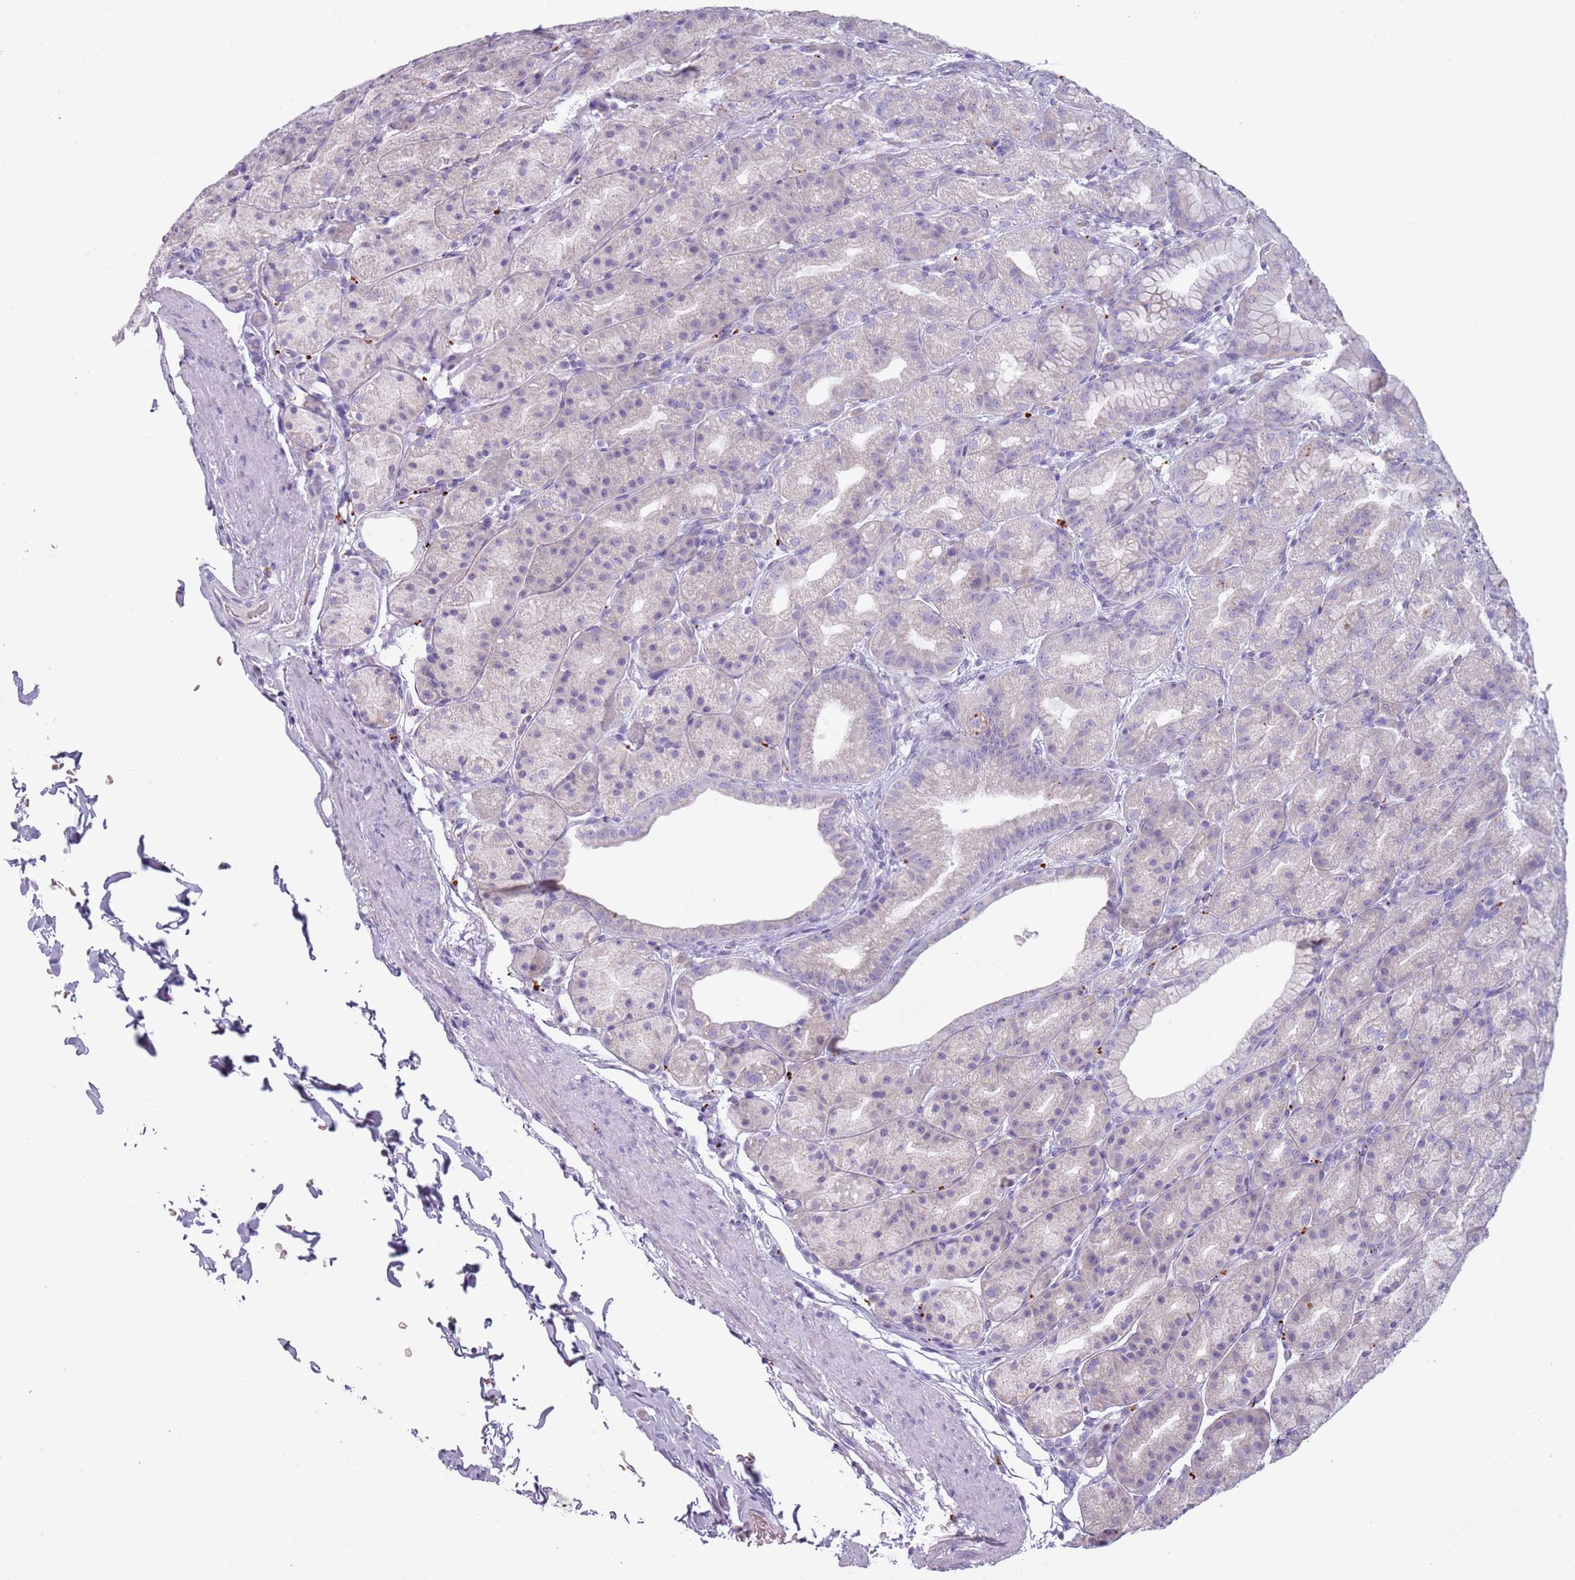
{"staining": {"intensity": "negative", "quantity": "none", "location": "none"}, "tissue": "stomach", "cell_type": "Glandular cells", "image_type": "normal", "snomed": [{"axis": "morphology", "description": "Normal tissue, NOS"}, {"axis": "topography", "description": "Stomach, upper"}, {"axis": "topography", "description": "Stomach"}], "caption": "This is an immunohistochemistry (IHC) image of benign stomach. There is no positivity in glandular cells.", "gene": "NWD2", "patient": {"sex": "male", "age": 68}}